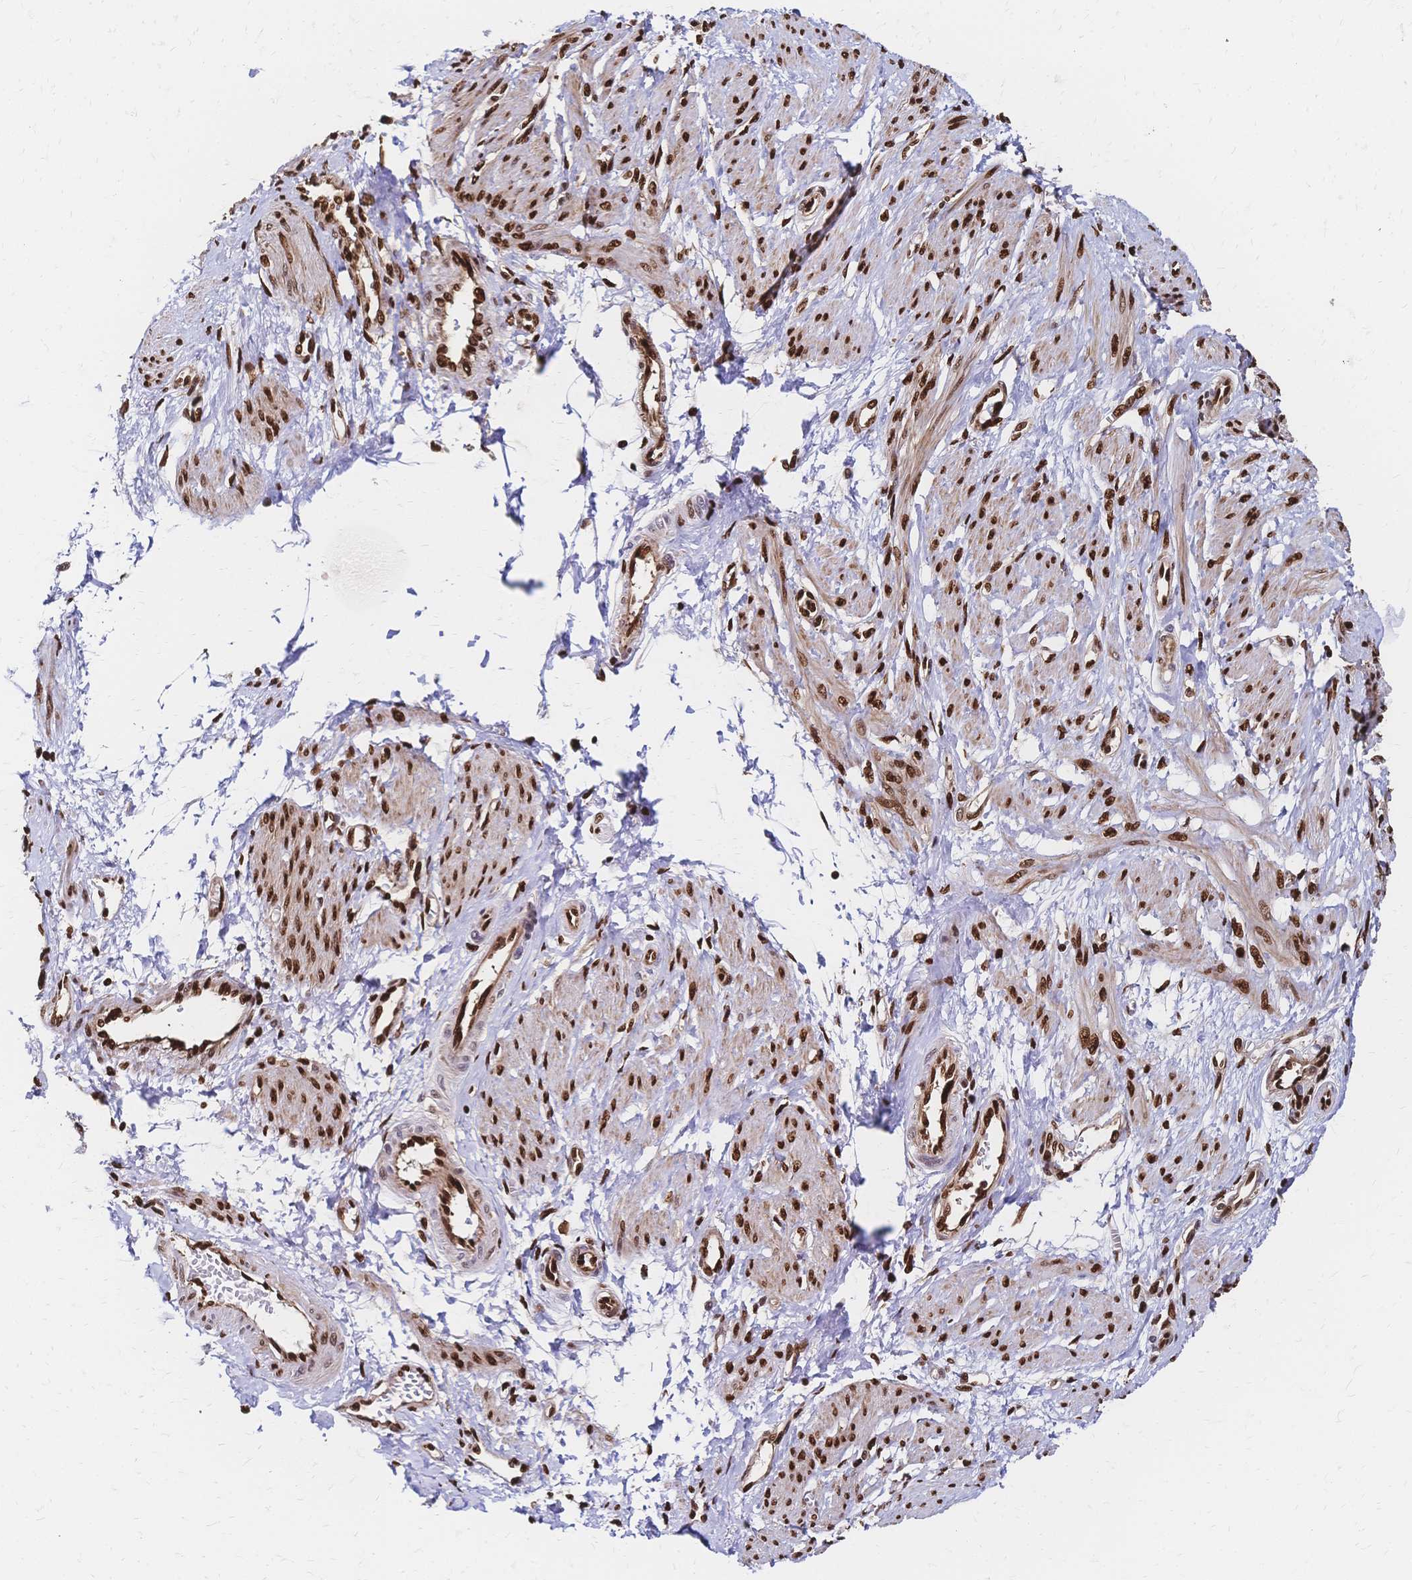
{"staining": {"intensity": "strong", "quantity": ">75%", "location": "nuclear"}, "tissue": "smooth muscle", "cell_type": "Smooth muscle cells", "image_type": "normal", "snomed": [{"axis": "morphology", "description": "Normal tissue, NOS"}, {"axis": "topography", "description": "Smooth muscle"}, {"axis": "topography", "description": "Uterus"}], "caption": "This is a micrograph of immunohistochemistry (IHC) staining of unremarkable smooth muscle, which shows strong staining in the nuclear of smooth muscle cells.", "gene": "HDGF", "patient": {"sex": "female", "age": 39}}